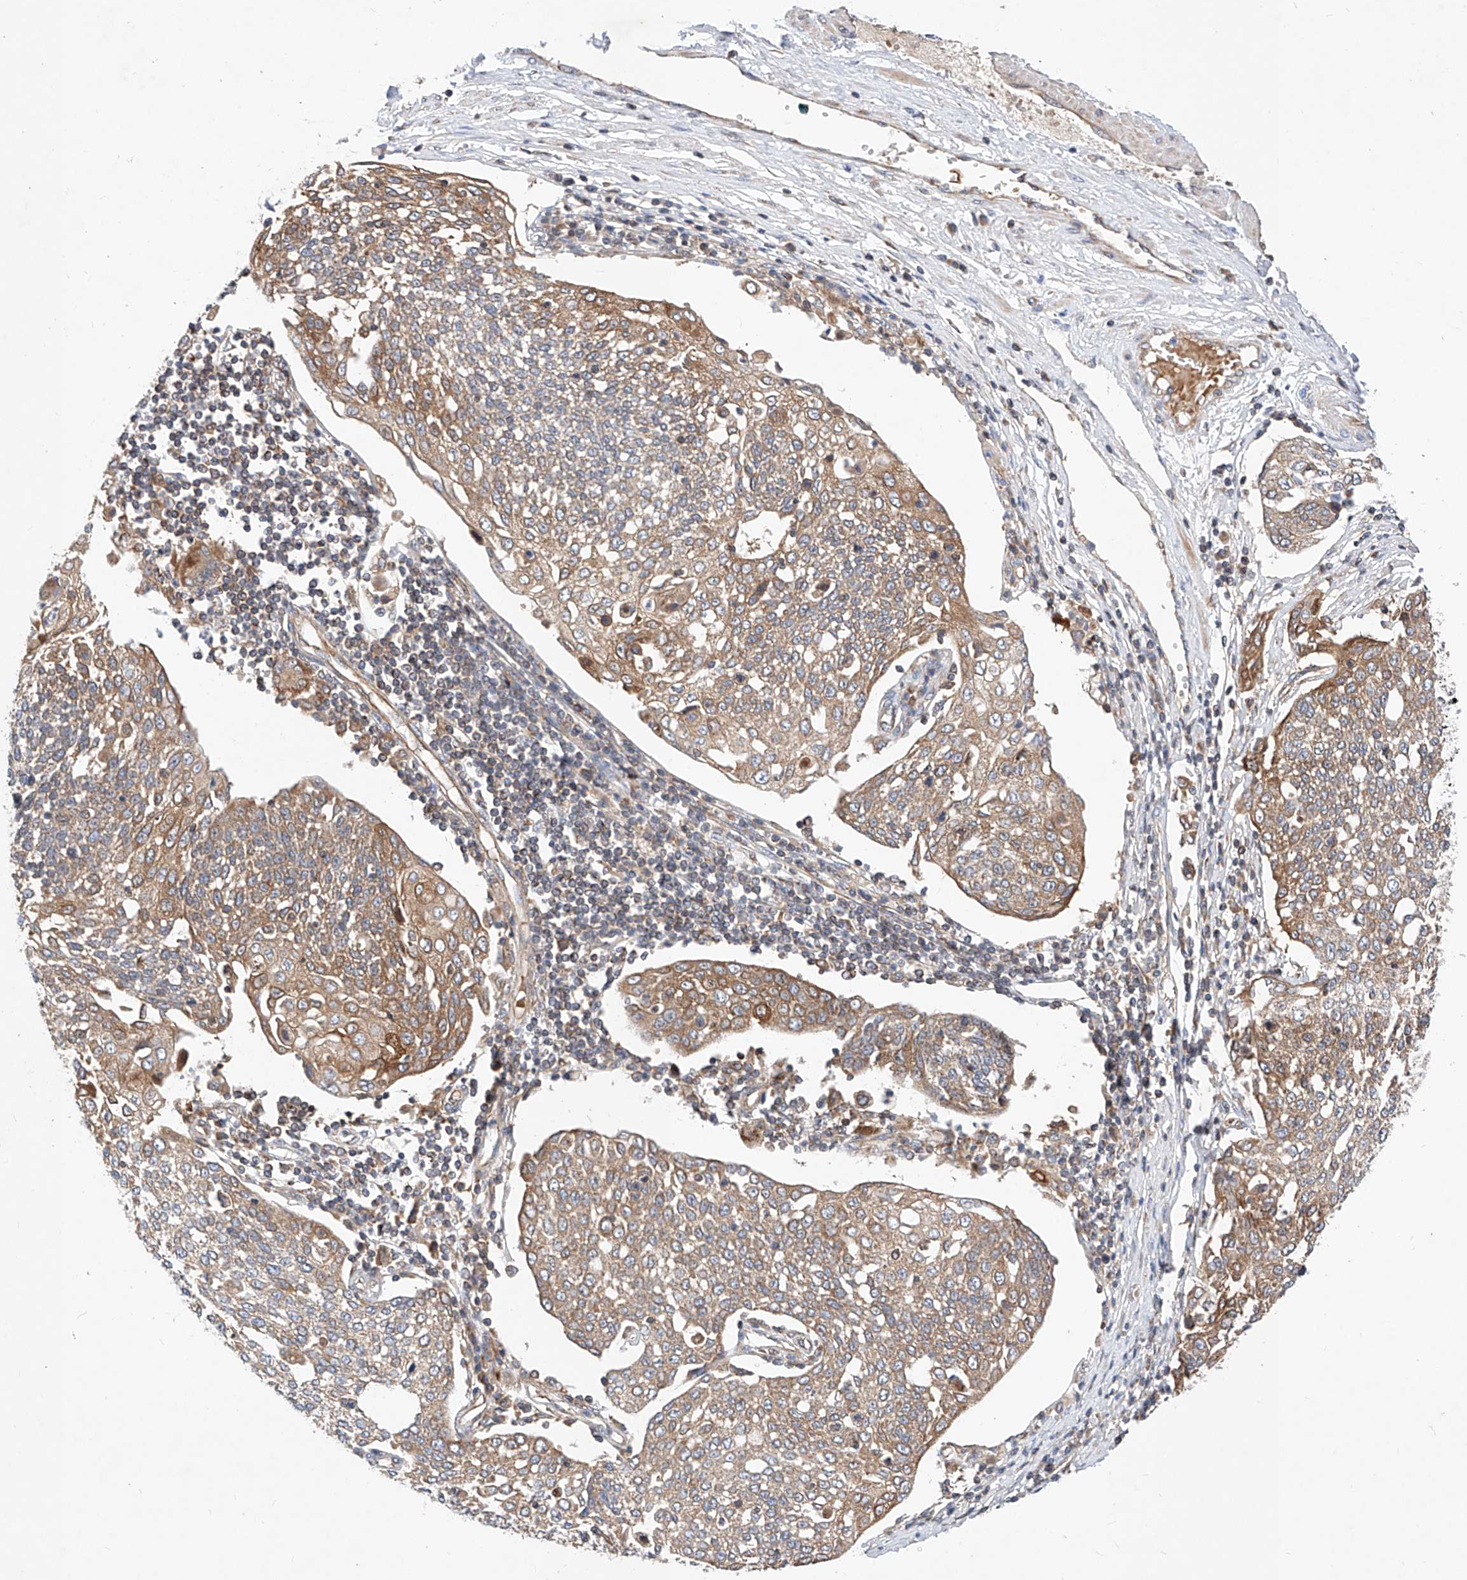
{"staining": {"intensity": "moderate", "quantity": ">75%", "location": "cytoplasmic/membranous"}, "tissue": "cervical cancer", "cell_type": "Tumor cells", "image_type": "cancer", "snomed": [{"axis": "morphology", "description": "Squamous cell carcinoma, NOS"}, {"axis": "topography", "description": "Cervix"}], "caption": "This is an image of IHC staining of cervical cancer (squamous cell carcinoma), which shows moderate expression in the cytoplasmic/membranous of tumor cells.", "gene": "NR1D1", "patient": {"sex": "female", "age": 34}}